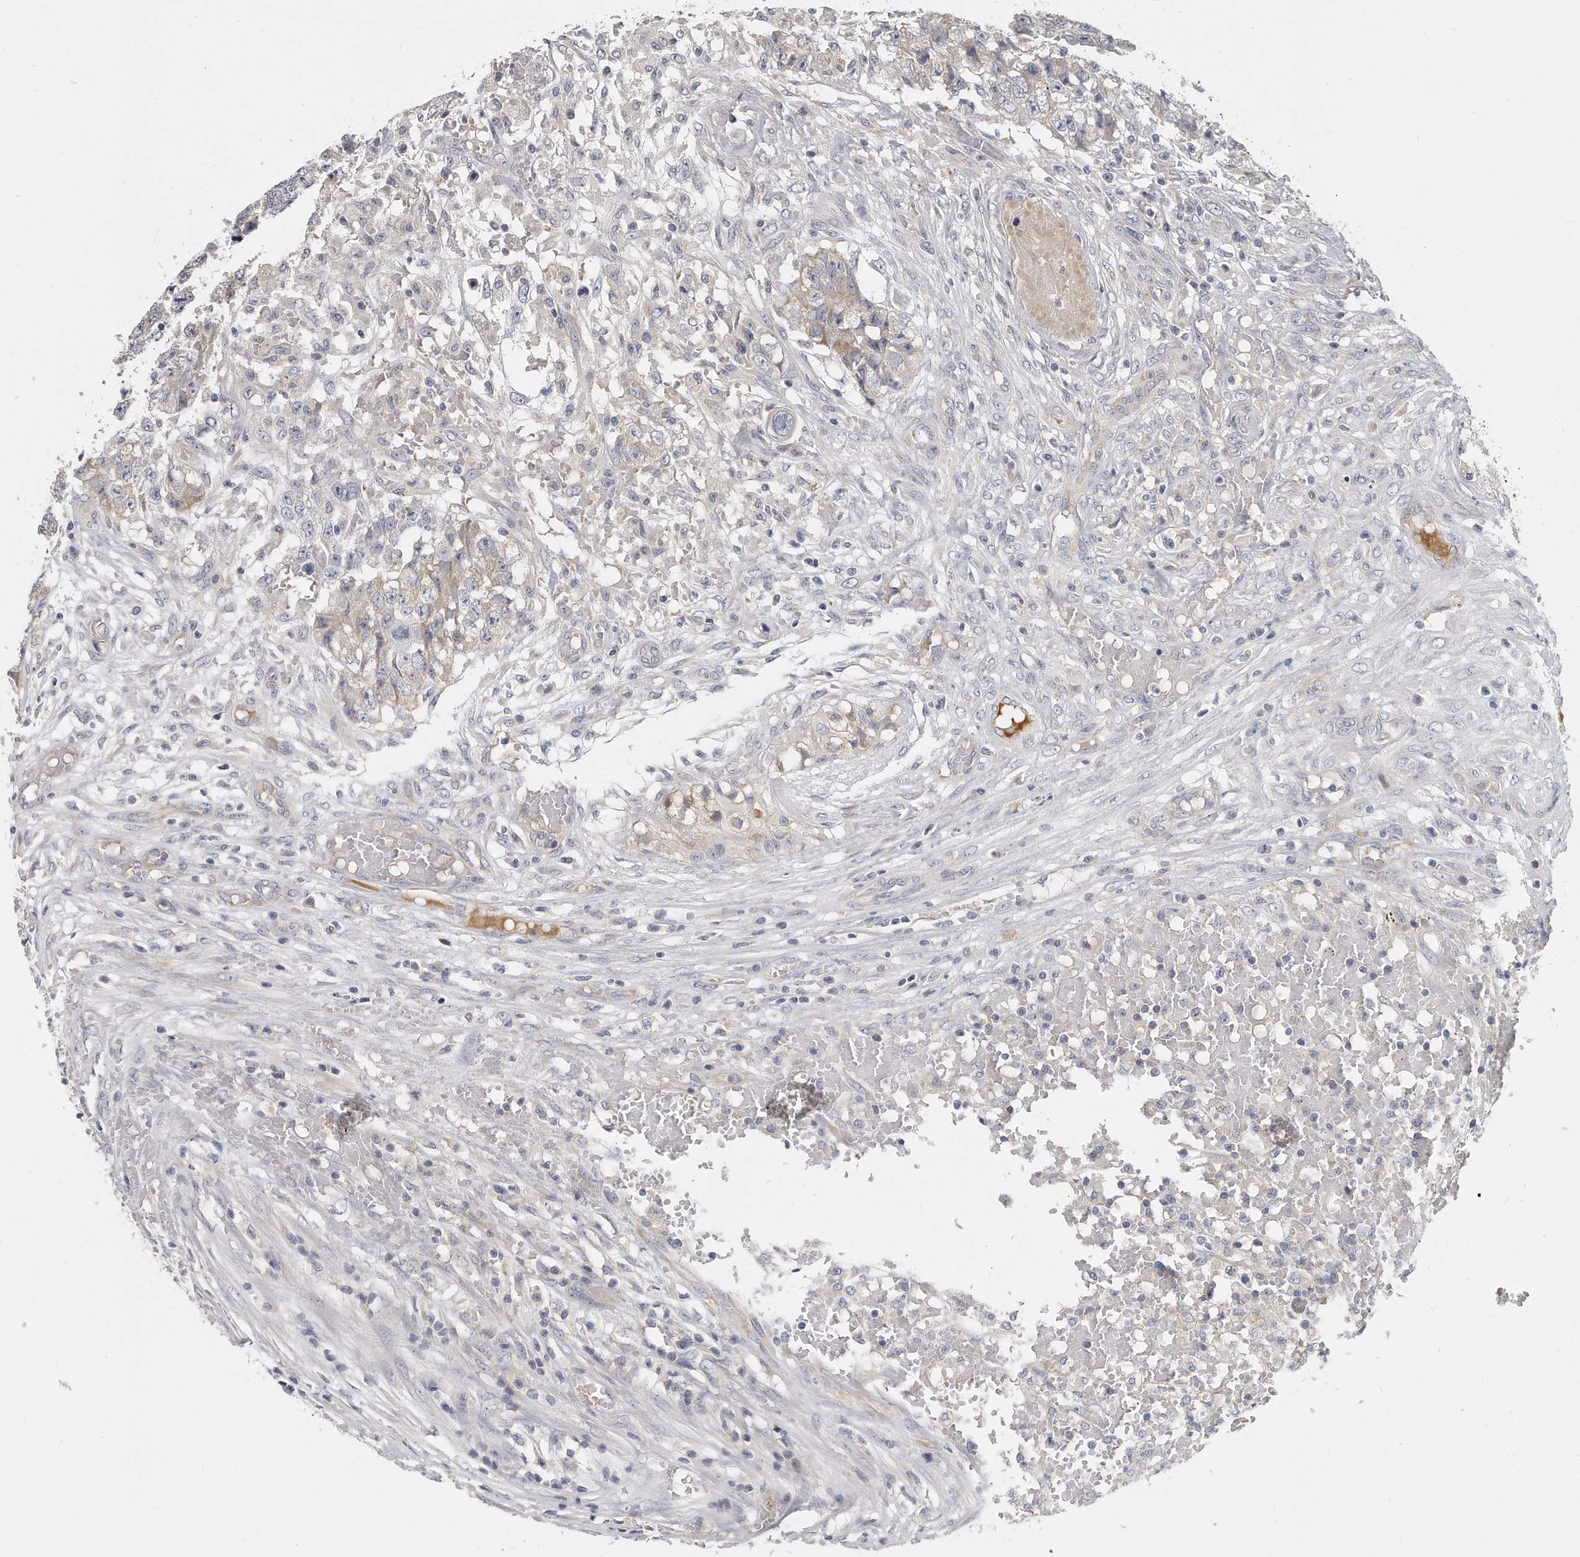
{"staining": {"intensity": "negative", "quantity": "none", "location": "none"}, "tissue": "testis cancer", "cell_type": "Tumor cells", "image_type": "cancer", "snomed": [{"axis": "morphology", "description": "Carcinoma, Embryonal, NOS"}, {"axis": "topography", "description": "Testis"}], "caption": "Tumor cells show no significant expression in testis embryonal carcinoma. Brightfield microscopy of IHC stained with DAB (3,3'-diaminobenzidine) (brown) and hematoxylin (blue), captured at high magnification.", "gene": "PLEKHA6", "patient": {"sex": "male", "age": 25}}